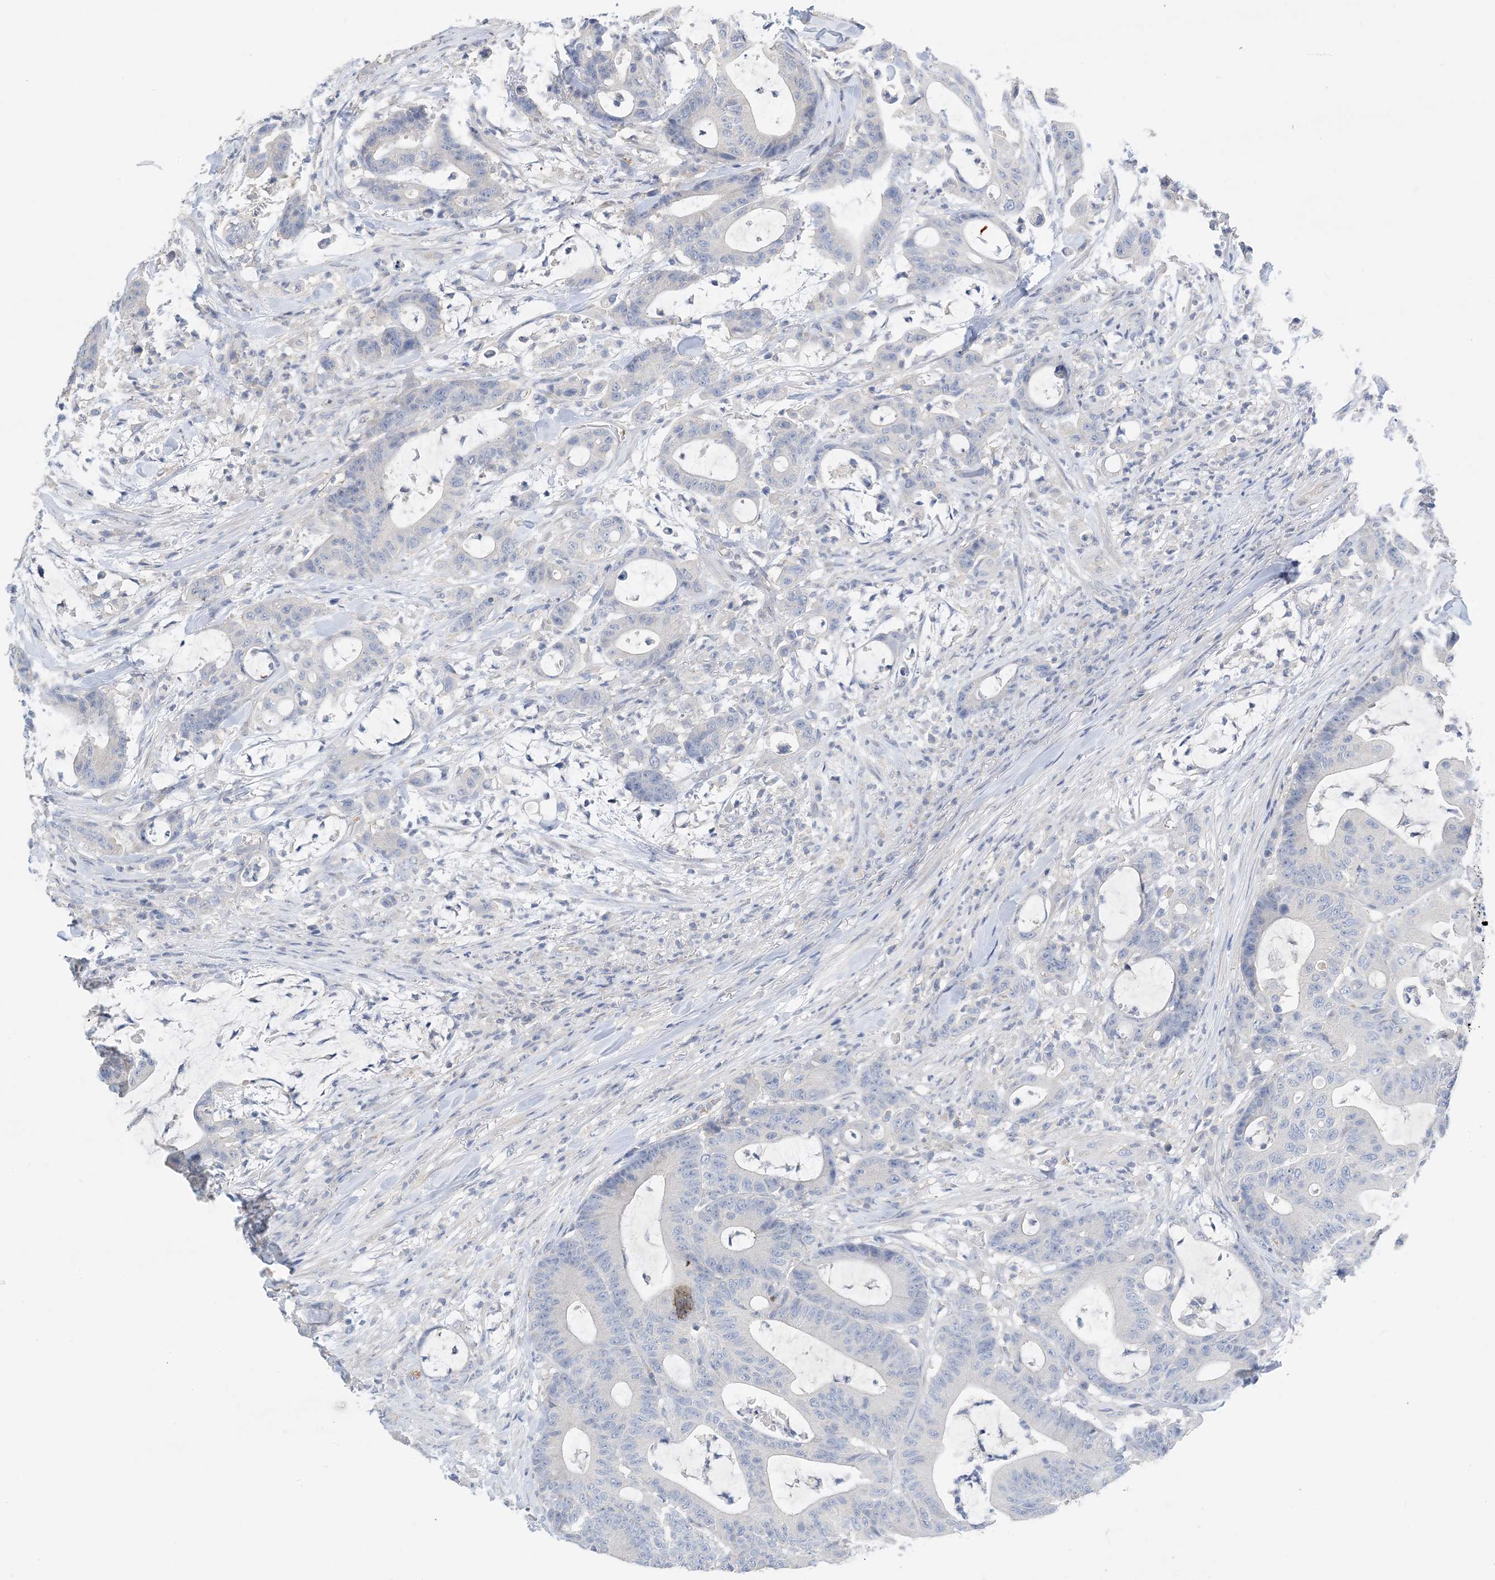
{"staining": {"intensity": "negative", "quantity": "none", "location": "none"}, "tissue": "colorectal cancer", "cell_type": "Tumor cells", "image_type": "cancer", "snomed": [{"axis": "morphology", "description": "Adenocarcinoma, NOS"}, {"axis": "topography", "description": "Colon"}], "caption": "The IHC image has no significant positivity in tumor cells of colorectal cancer (adenocarcinoma) tissue. (DAB immunohistochemistry with hematoxylin counter stain).", "gene": "KPRP", "patient": {"sex": "female", "age": 84}}